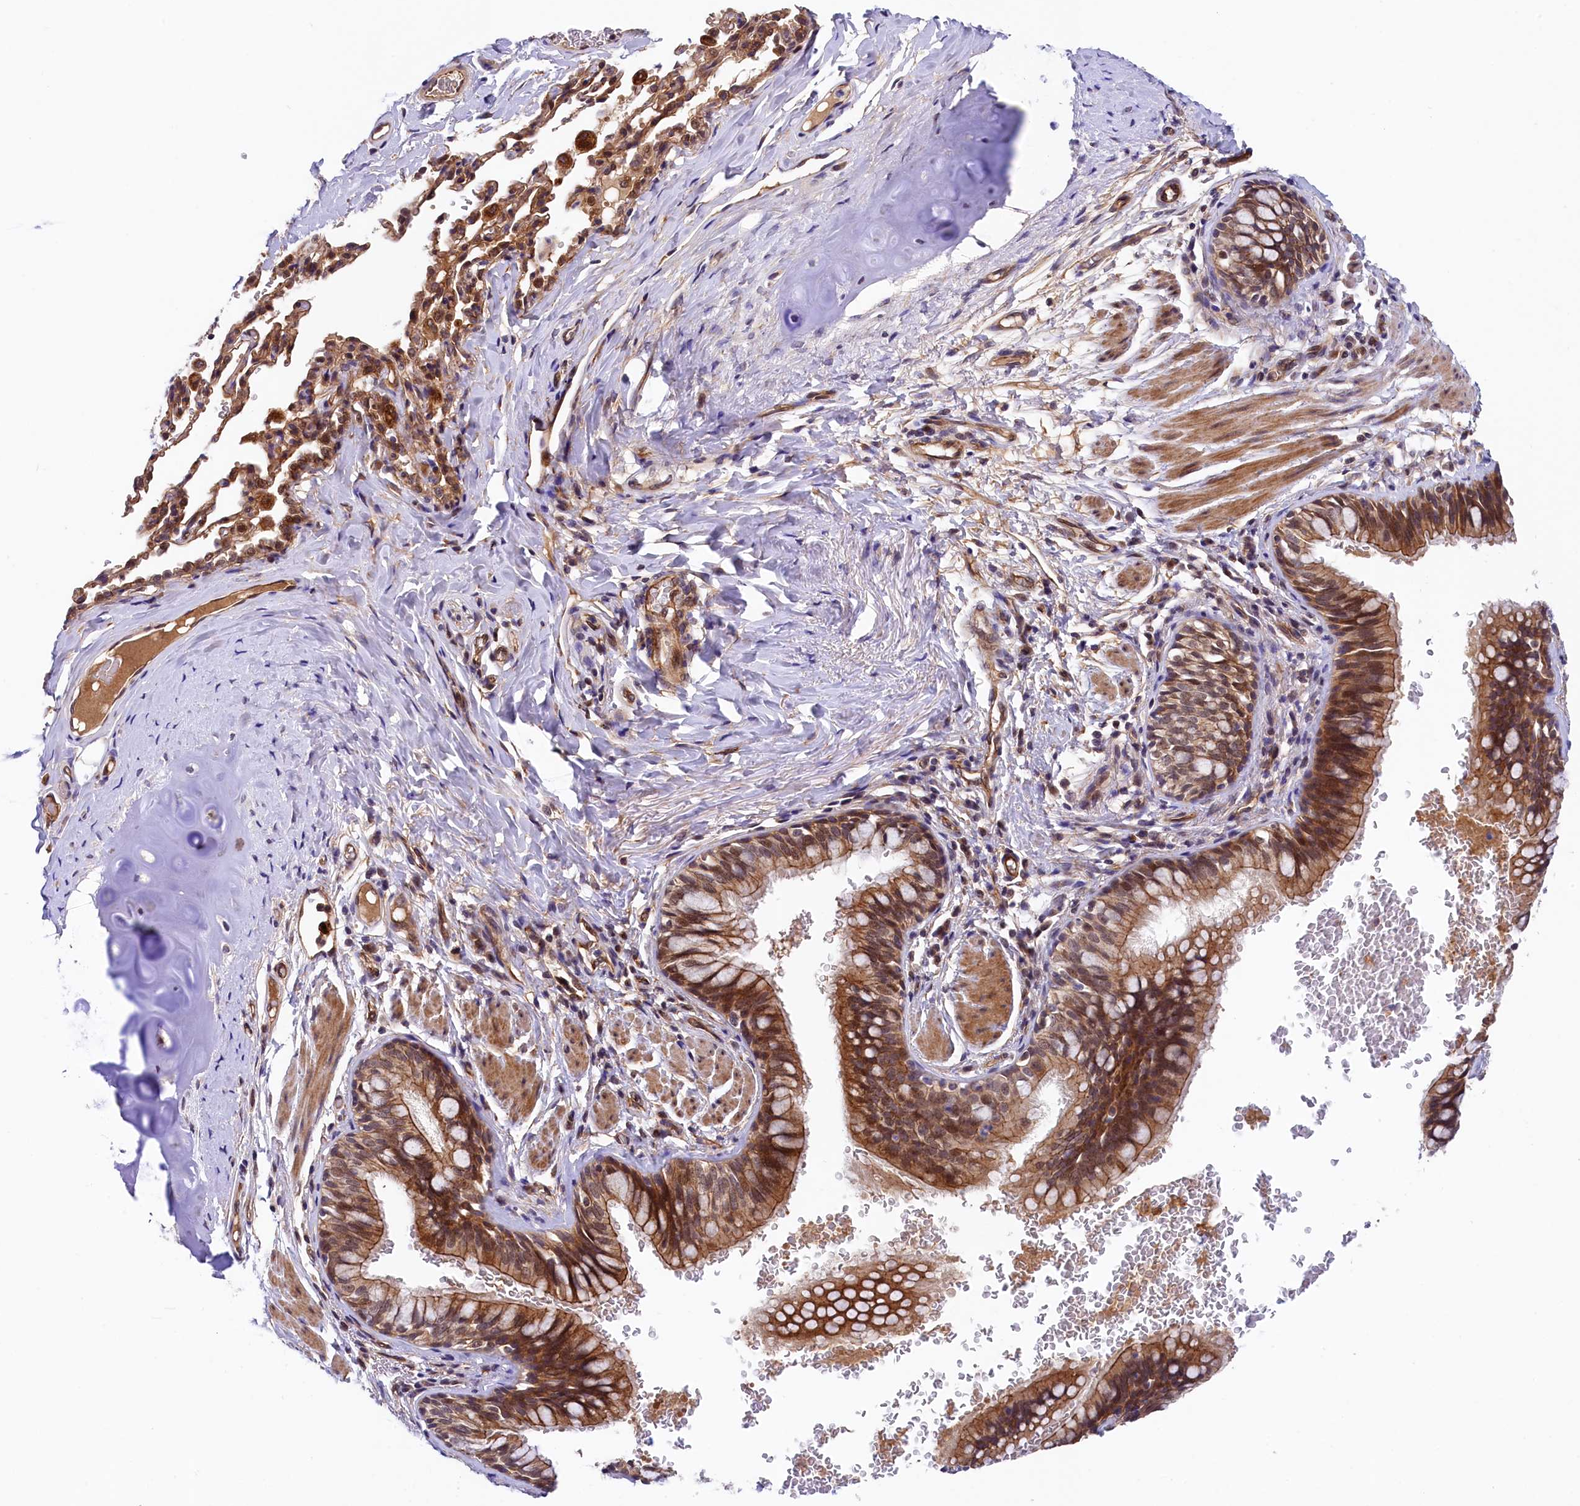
{"staining": {"intensity": "moderate", "quantity": ">75%", "location": "cytoplasmic/membranous"}, "tissue": "bronchus", "cell_type": "Respiratory epithelial cells", "image_type": "normal", "snomed": [{"axis": "morphology", "description": "Normal tissue, NOS"}, {"axis": "topography", "description": "Cartilage tissue"}, {"axis": "topography", "description": "Bronchus"}], "caption": "This is a histology image of immunohistochemistry (IHC) staining of unremarkable bronchus, which shows moderate positivity in the cytoplasmic/membranous of respiratory epithelial cells.", "gene": "ARL14EP", "patient": {"sex": "female", "age": 36}}